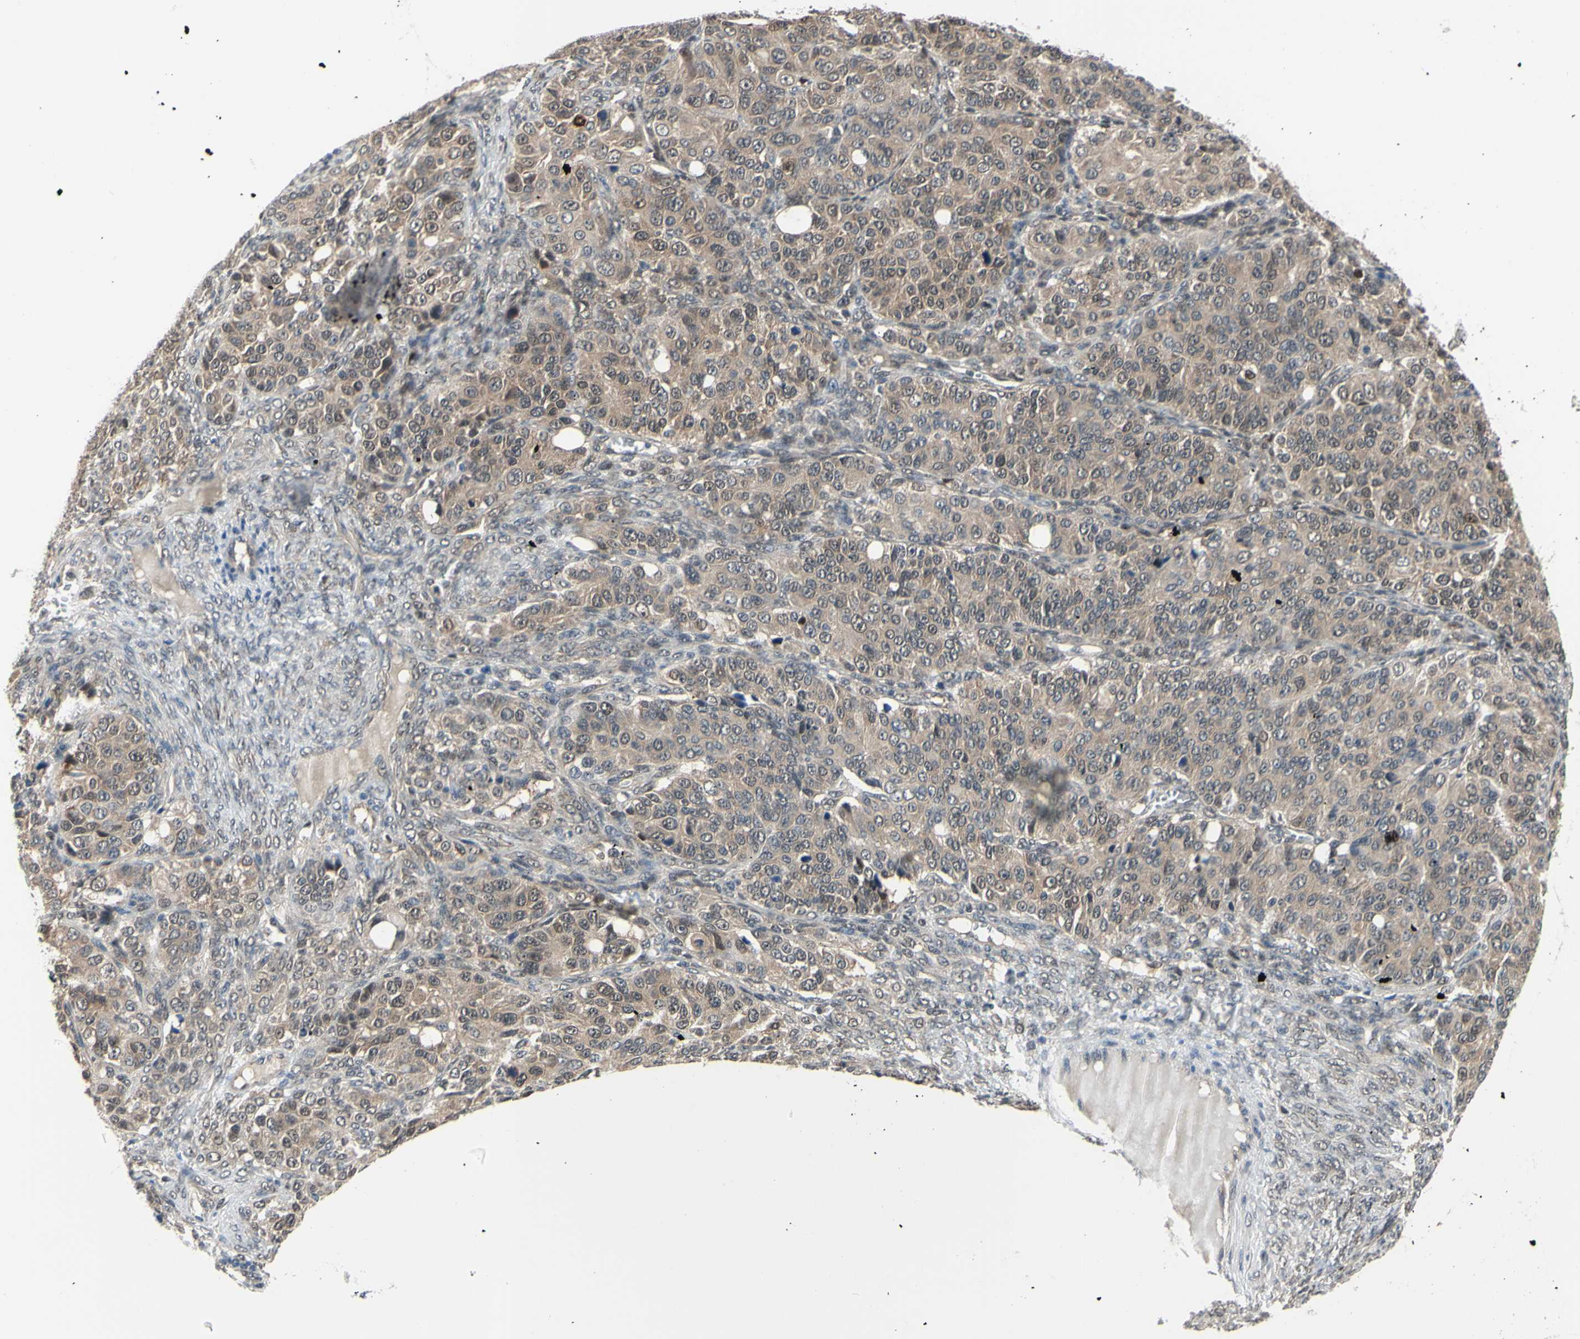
{"staining": {"intensity": "moderate", "quantity": ">75%", "location": "cytoplasmic/membranous,nuclear"}, "tissue": "ovarian cancer", "cell_type": "Tumor cells", "image_type": "cancer", "snomed": [{"axis": "morphology", "description": "Carcinoma, endometroid"}, {"axis": "topography", "description": "Ovary"}], "caption": "A brown stain highlights moderate cytoplasmic/membranous and nuclear staining of a protein in ovarian cancer tumor cells.", "gene": "HSPA4", "patient": {"sex": "female", "age": 51}}